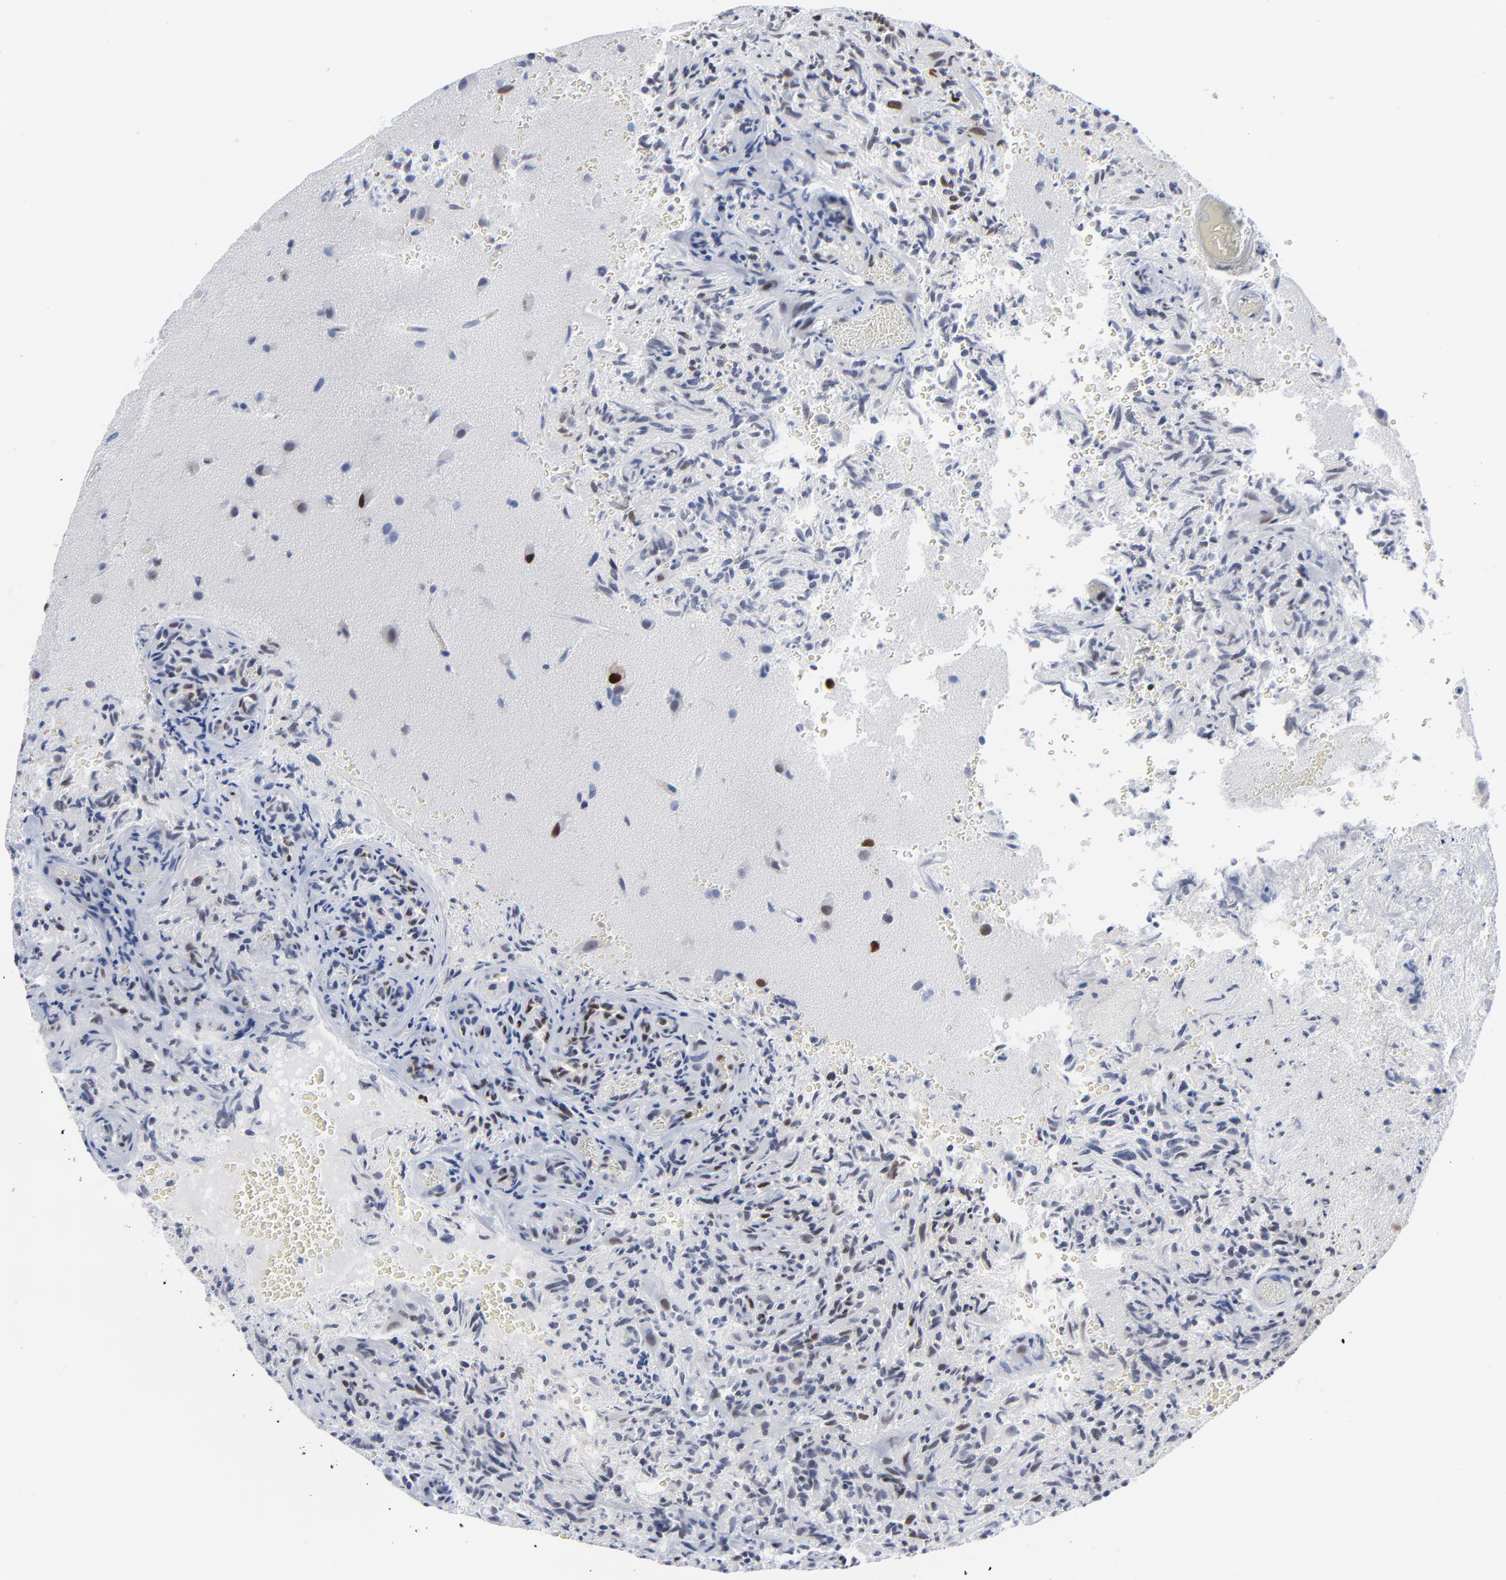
{"staining": {"intensity": "moderate", "quantity": "25%-75%", "location": "nuclear"}, "tissue": "glioma", "cell_type": "Tumor cells", "image_type": "cancer", "snomed": [{"axis": "morphology", "description": "Normal tissue, NOS"}, {"axis": "morphology", "description": "Glioma, malignant, High grade"}, {"axis": "topography", "description": "Cerebral cortex"}], "caption": "About 25%-75% of tumor cells in human glioma reveal moderate nuclear protein staining as visualized by brown immunohistochemical staining.", "gene": "JUN", "patient": {"sex": "male", "age": 75}}